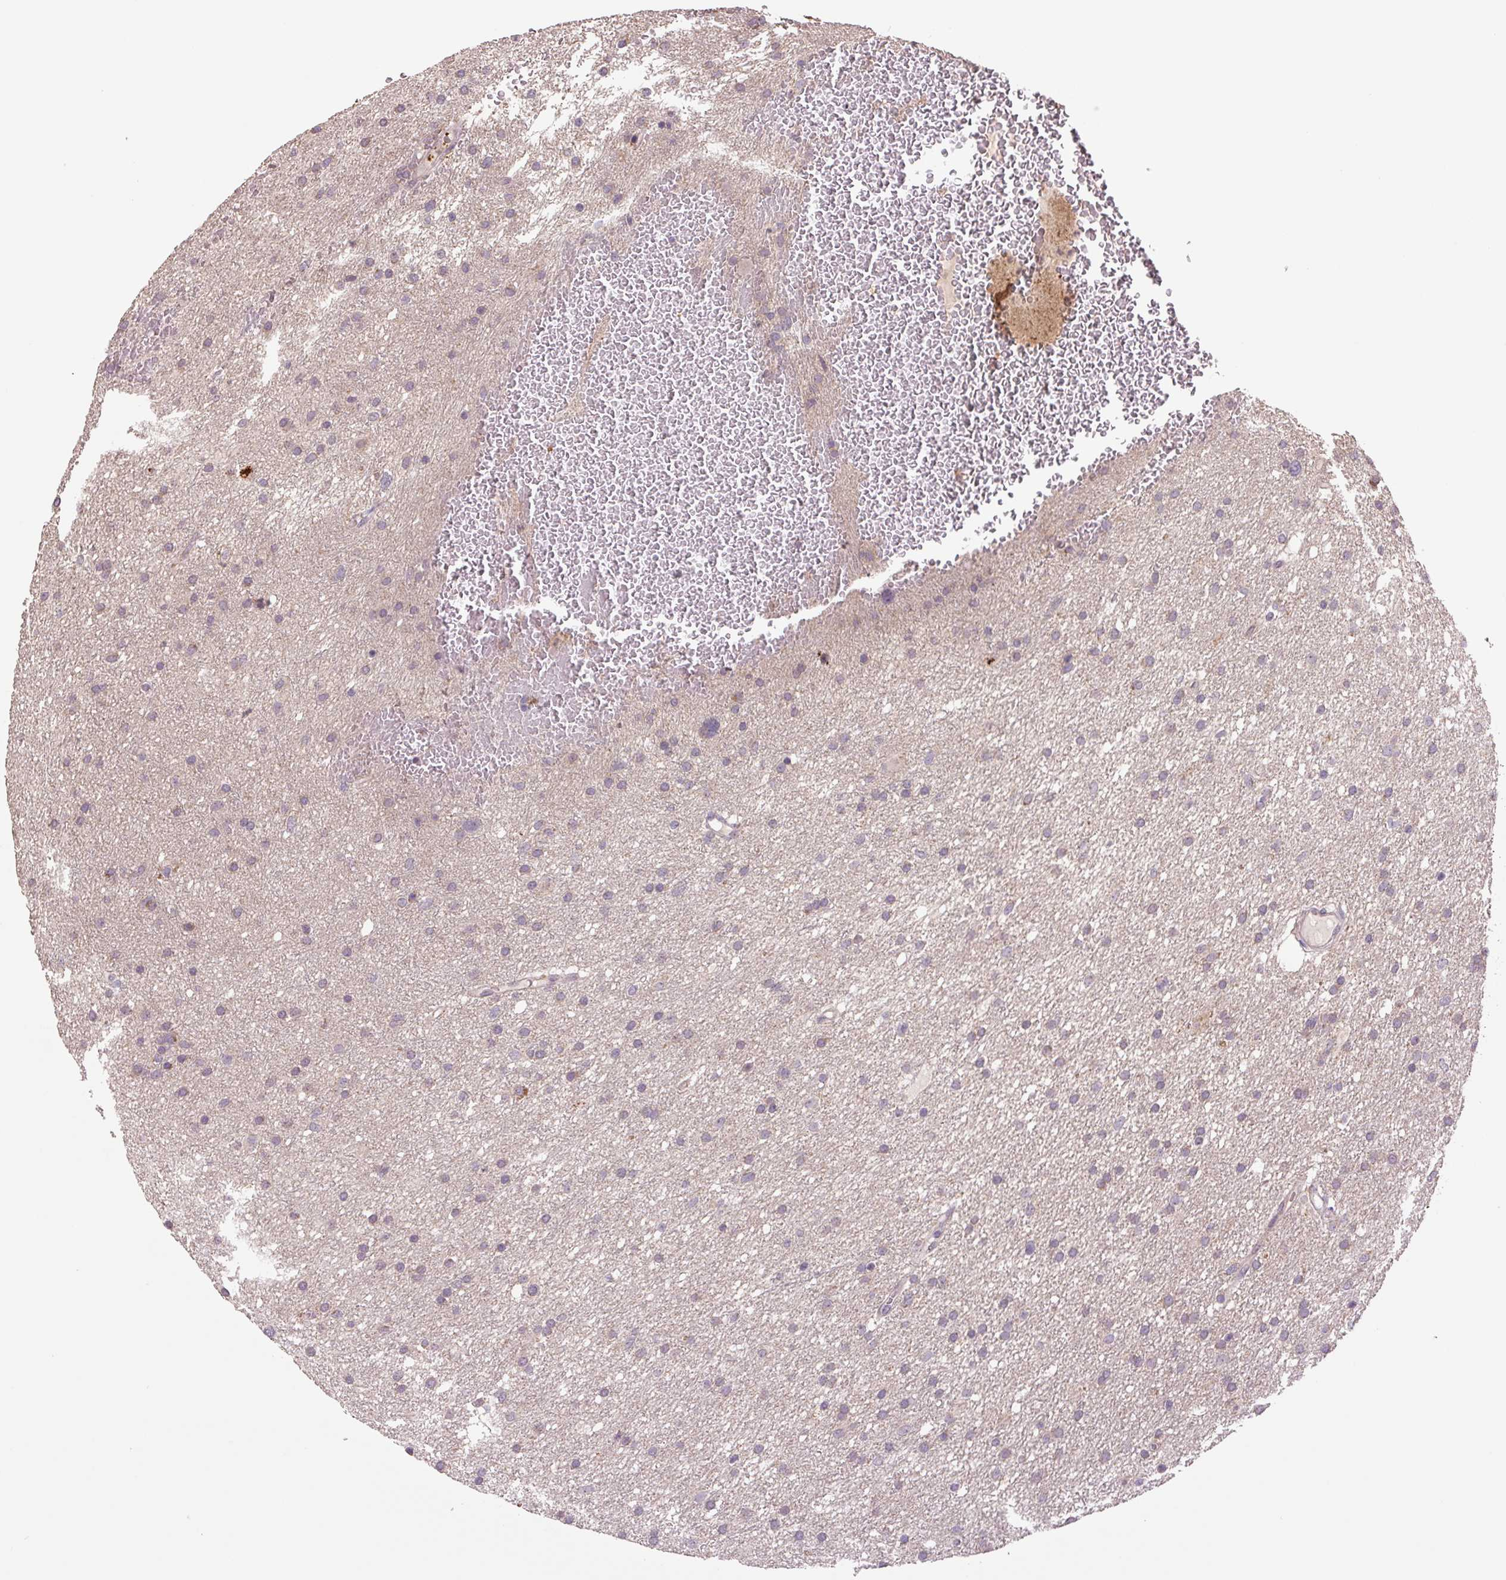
{"staining": {"intensity": "weak", "quantity": "<25%", "location": "cytoplasmic/membranous"}, "tissue": "glioma", "cell_type": "Tumor cells", "image_type": "cancer", "snomed": [{"axis": "morphology", "description": "Glioma, malignant, High grade"}, {"axis": "topography", "description": "Cerebral cortex"}], "caption": "This is a image of IHC staining of high-grade glioma (malignant), which shows no expression in tumor cells.", "gene": "TMEM160", "patient": {"sex": "female", "age": 36}}